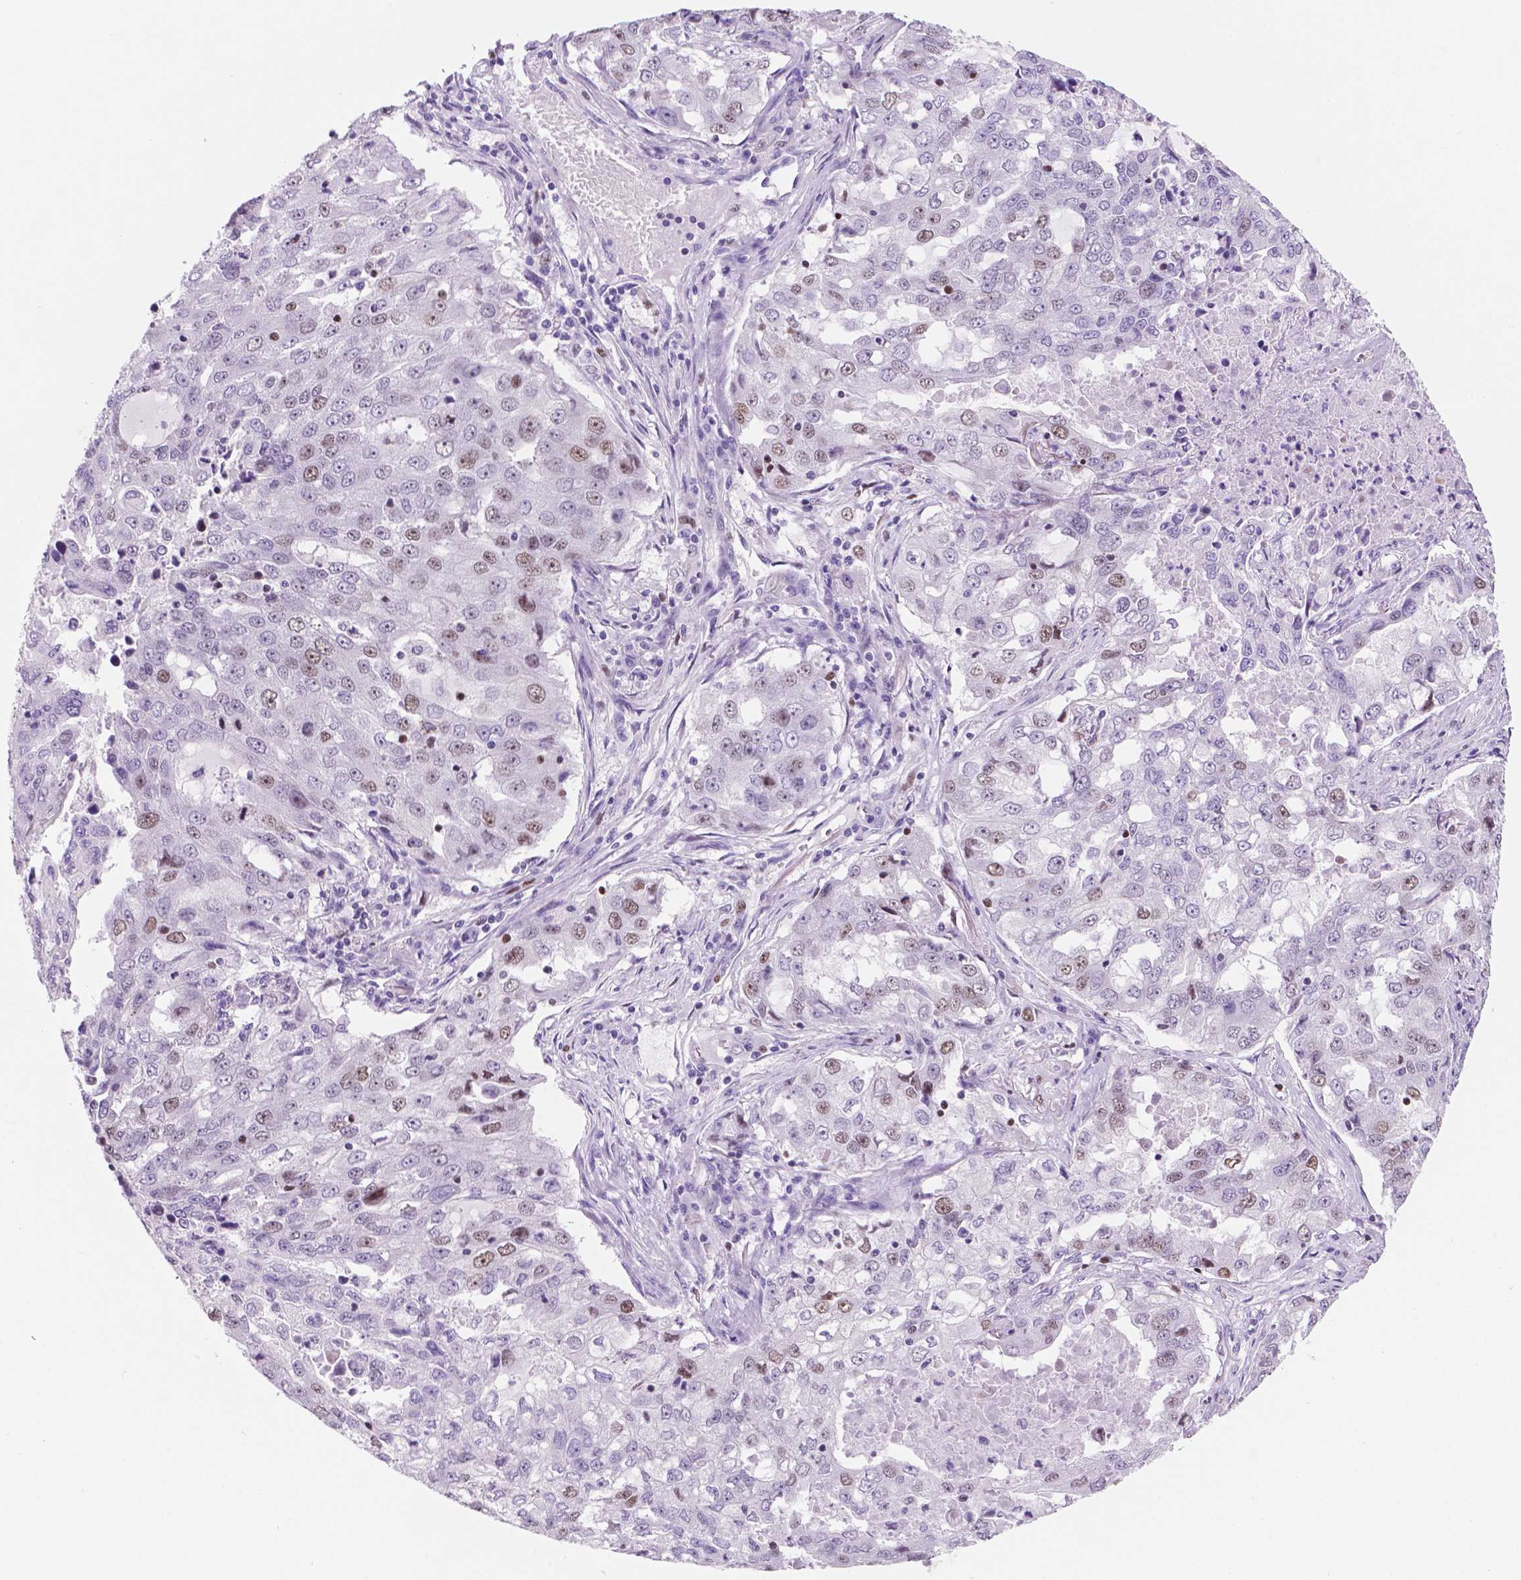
{"staining": {"intensity": "weak", "quantity": "<25%", "location": "nuclear"}, "tissue": "lung cancer", "cell_type": "Tumor cells", "image_type": "cancer", "snomed": [{"axis": "morphology", "description": "Adenocarcinoma, NOS"}, {"axis": "topography", "description": "Lung"}], "caption": "This is an immunohistochemistry micrograph of human adenocarcinoma (lung). There is no positivity in tumor cells.", "gene": "NCAPH2", "patient": {"sex": "female", "age": 61}}